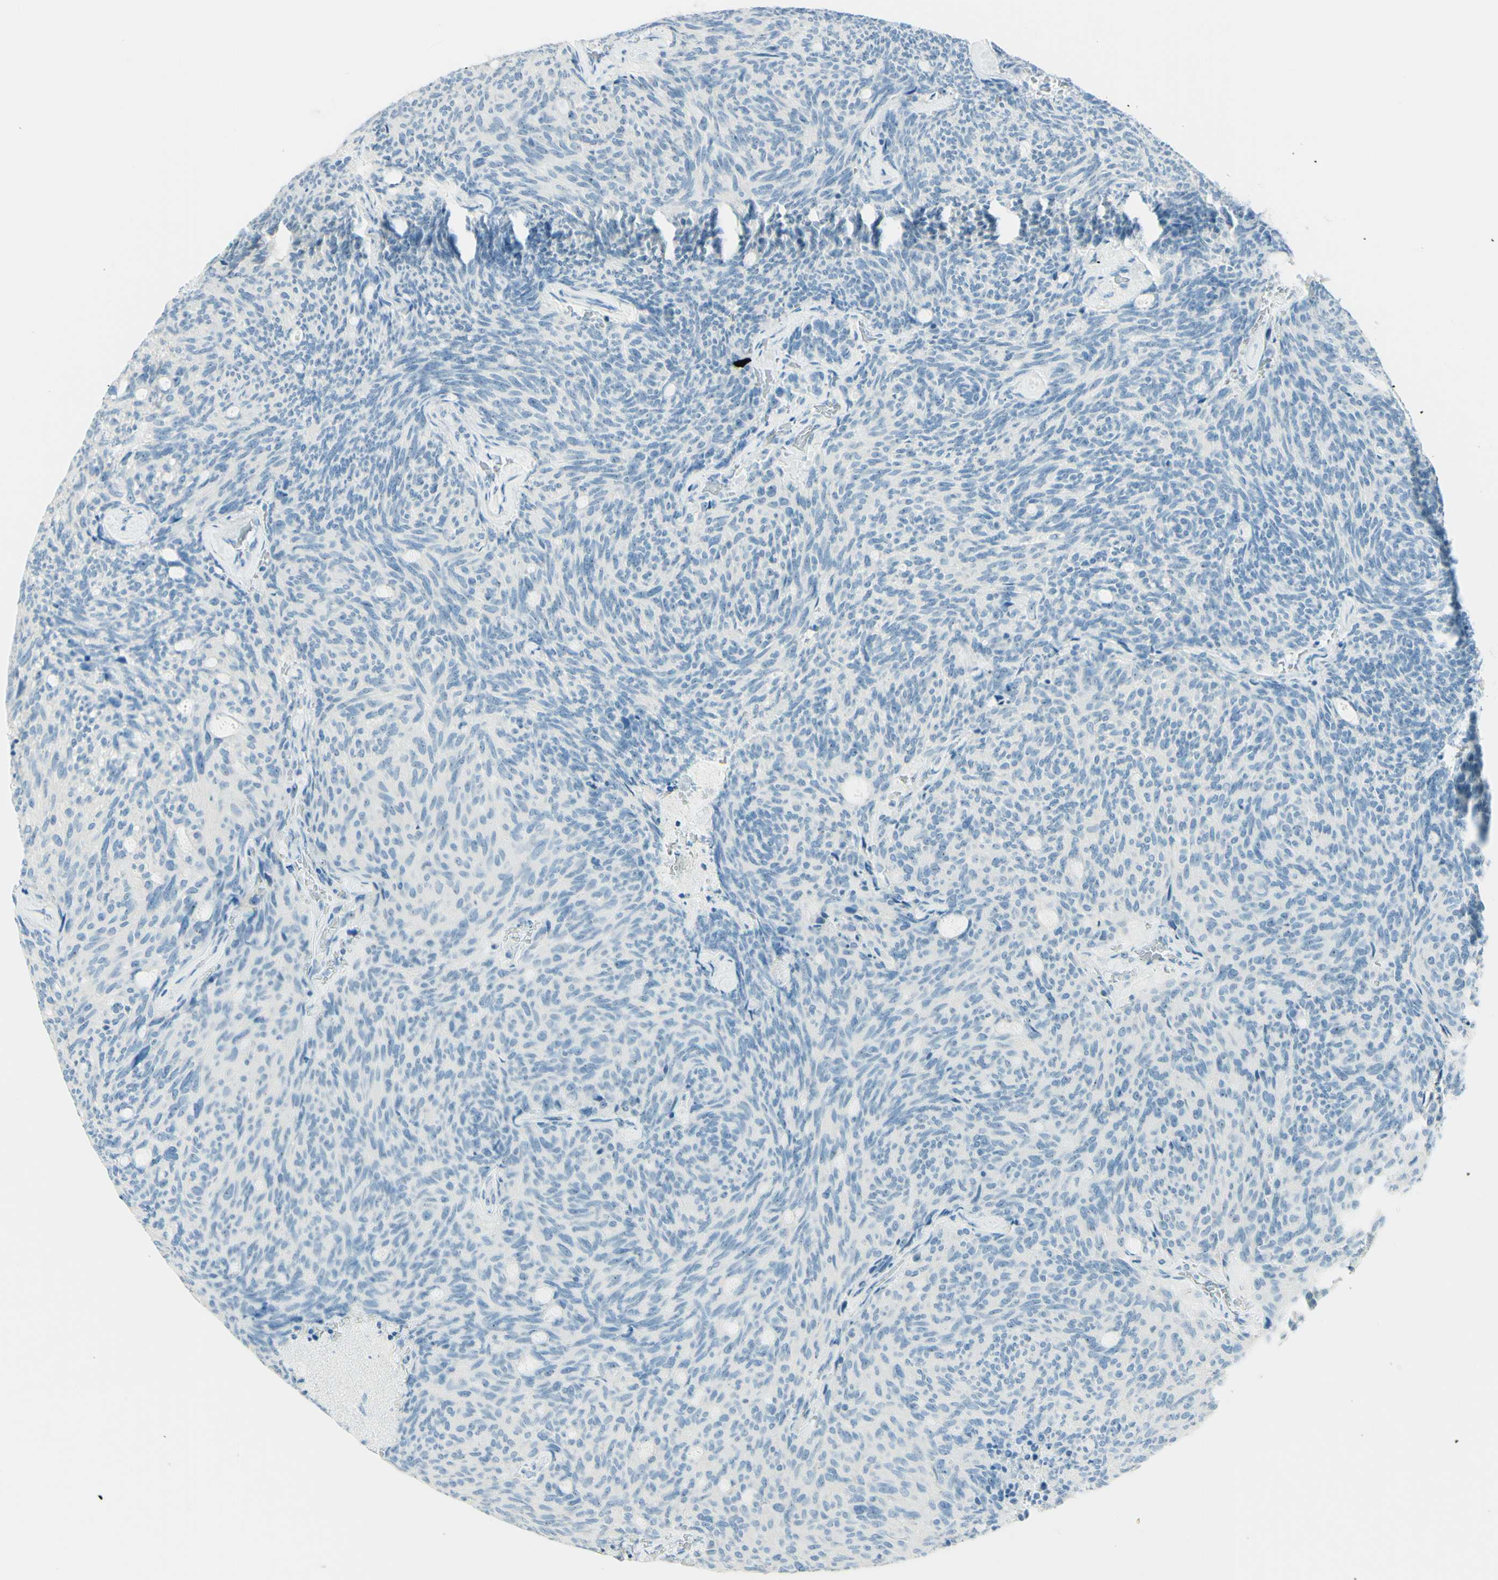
{"staining": {"intensity": "negative", "quantity": "none", "location": "none"}, "tissue": "carcinoid", "cell_type": "Tumor cells", "image_type": "cancer", "snomed": [{"axis": "morphology", "description": "Carcinoid, malignant, NOS"}, {"axis": "topography", "description": "Pancreas"}], "caption": "Photomicrograph shows no significant protein staining in tumor cells of carcinoid. (DAB immunohistochemistry (IHC) visualized using brightfield microscopy, high magnification).", "gene": "FMR1NB", "patient": {"sex": "female", "age": 54}}